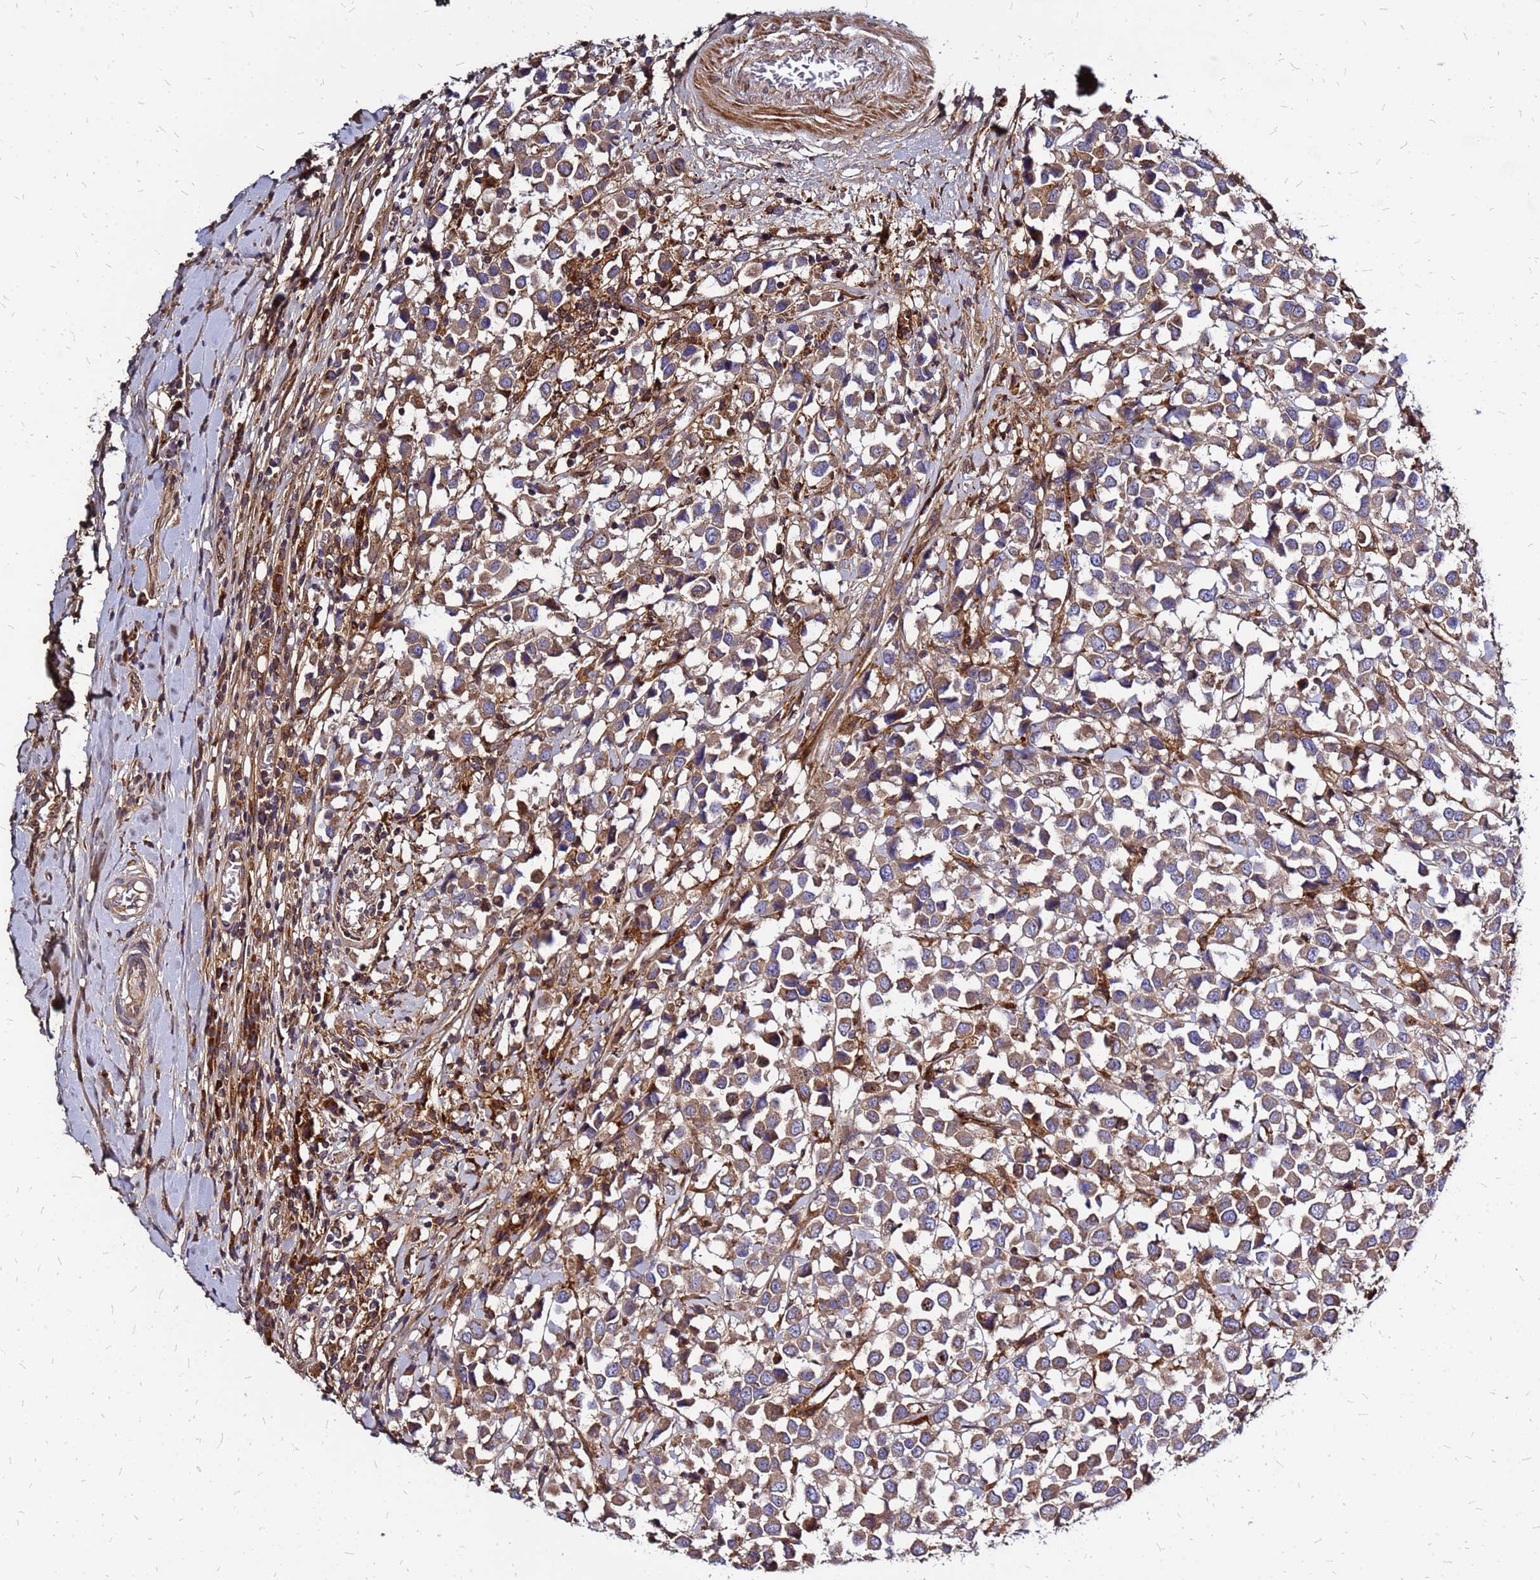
{"staining": {"intensity": "moderate", "quantity": ">75%", "location": "cytoplasmic/membranous"}, "tissue": "breast cancer", "cell_type": "Tumor cells", "image_type": "cancer", "snomed": [{"axis": "morphology", "description": "Duct carcinoma"}, {"axis": "topography", "description": "Breast"}], "caption": "Breast cancer stained with immunohistochemistry (IHC) demonstrates moderate cytoplasmic/membranous positivity in approximately >75% of tumor cells. Immunohistochemistry stains the protein of interest in brown and the nuclei are stained blue.", "gene": "CYBC1", "patient": {"sex": "female", "age": 61}}